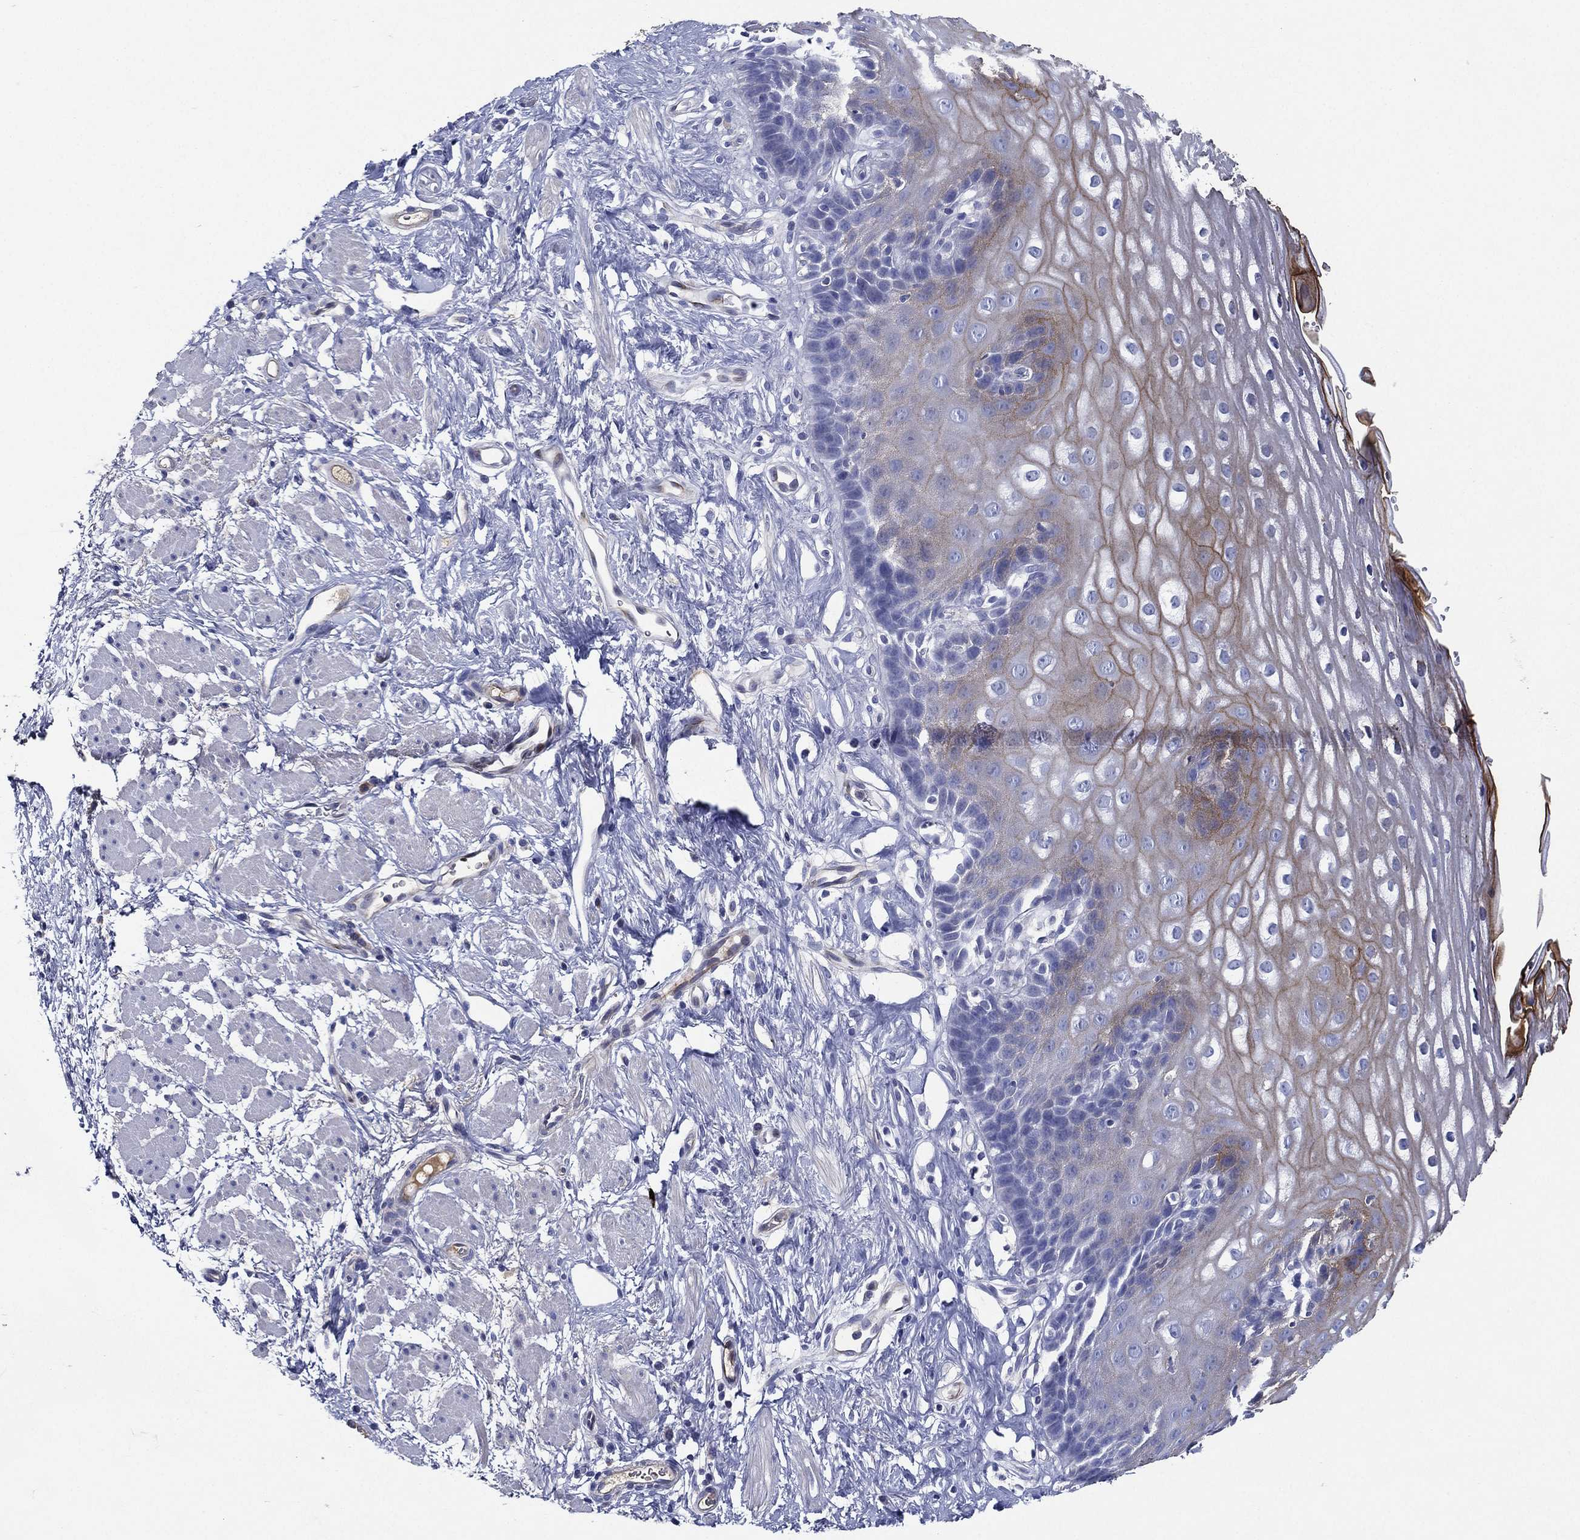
{"staining": {"intensity": "strong", "quantity": "<25%", "location": "cytoplasmic/membranous"}, "tissue": "esophagus", "cell_type": "Squamous epithelial cells", "image_type": "normal", "snomed": [{"axis": "morphology", "description": "Normal tissue, NOS"}, {"axis": "topography", "description": "Esophagus"}], "caption": "Esophagus stained with a brown dye reveals strong cytoplasmic/membranous positive staining in about <25% of squamous epithelial cells.", "gene": "TMPRSS11D", "patient": {"sex": "male", "age": 64}}